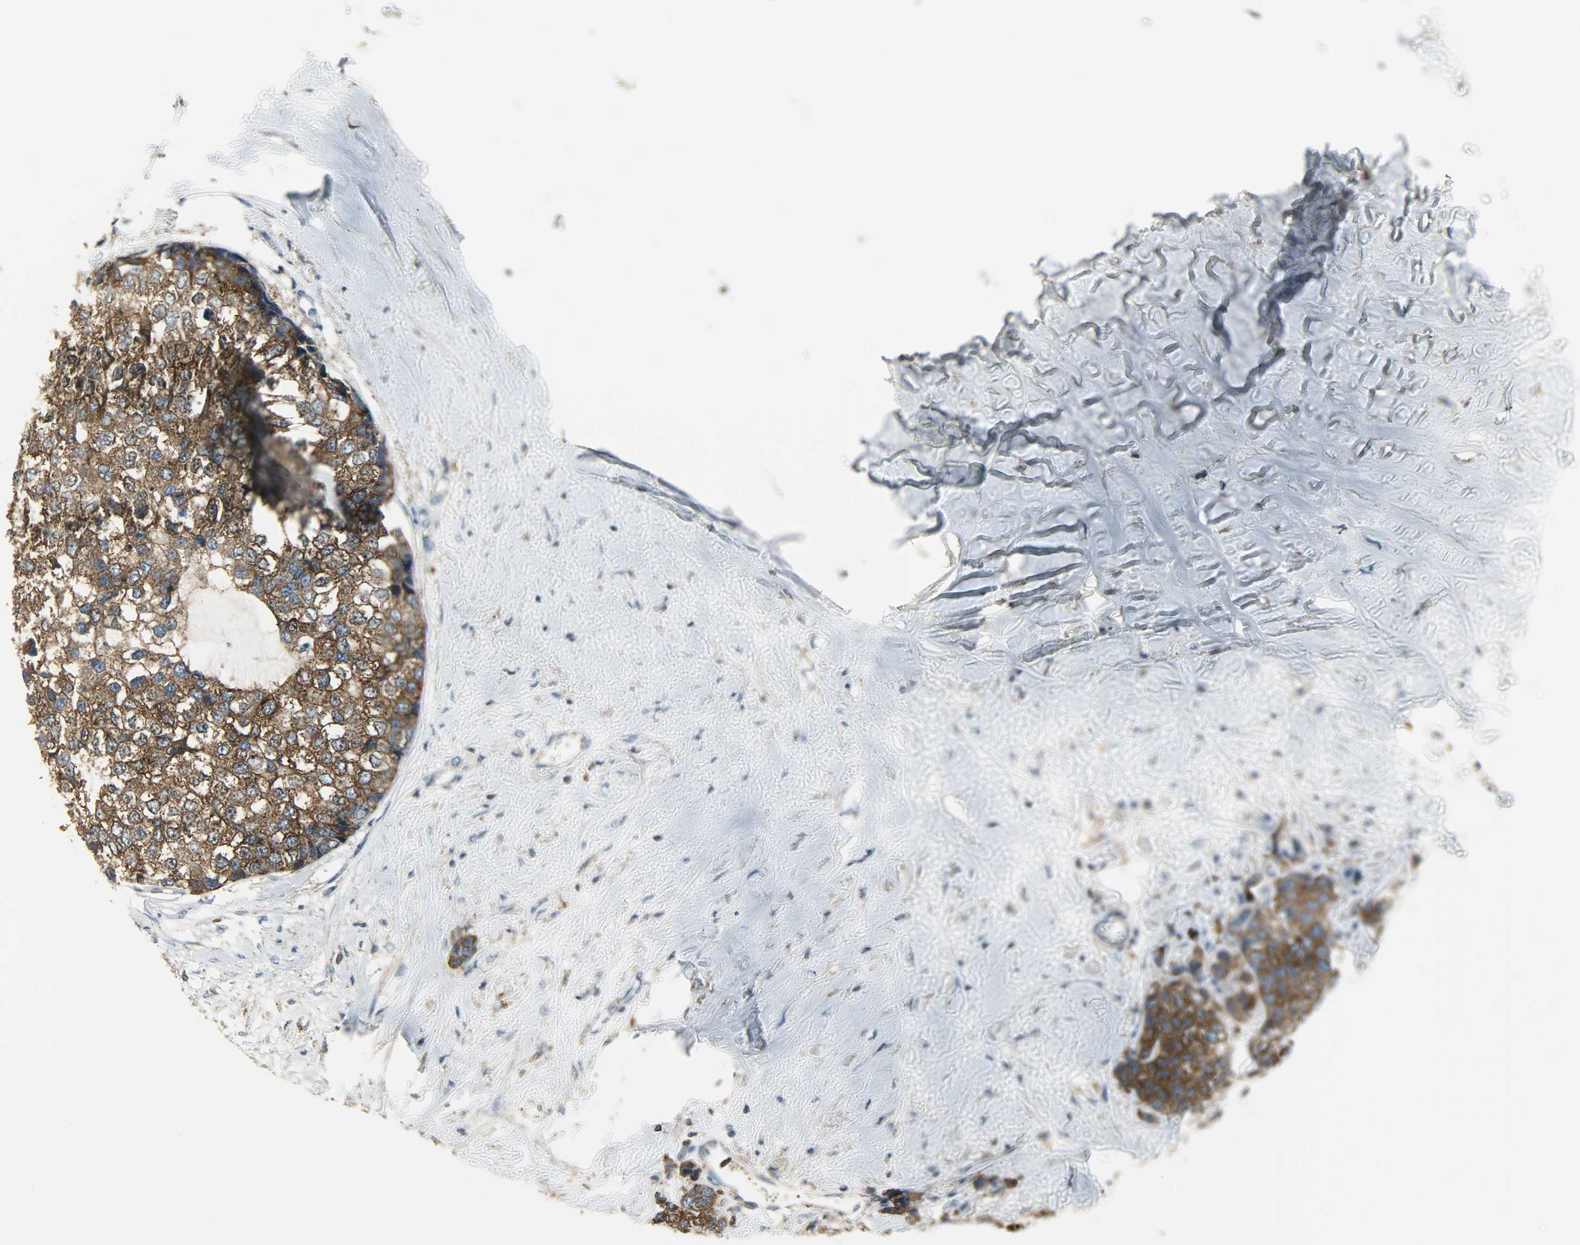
{"staining": {"intensity": "moderate", "quantity": ">75%", "location": "cytoplasmic/membranous"}, "tissue": "breast cancer", "cell_type": "Tumor cells", "image_type": "cancer", "snomed": [{"axis": "morphology", "description": "Duct carcinoma"}, {"axis": "topography", "description": "Breast"}], "caption": "Human breast cancer stained with a brown dye shows moderate cytoplasmic/membranous positive positivity in approximately >75% of tumor cells.", "gene": "DNAJA4", "patient": {"sex": "female", "age": 51}}